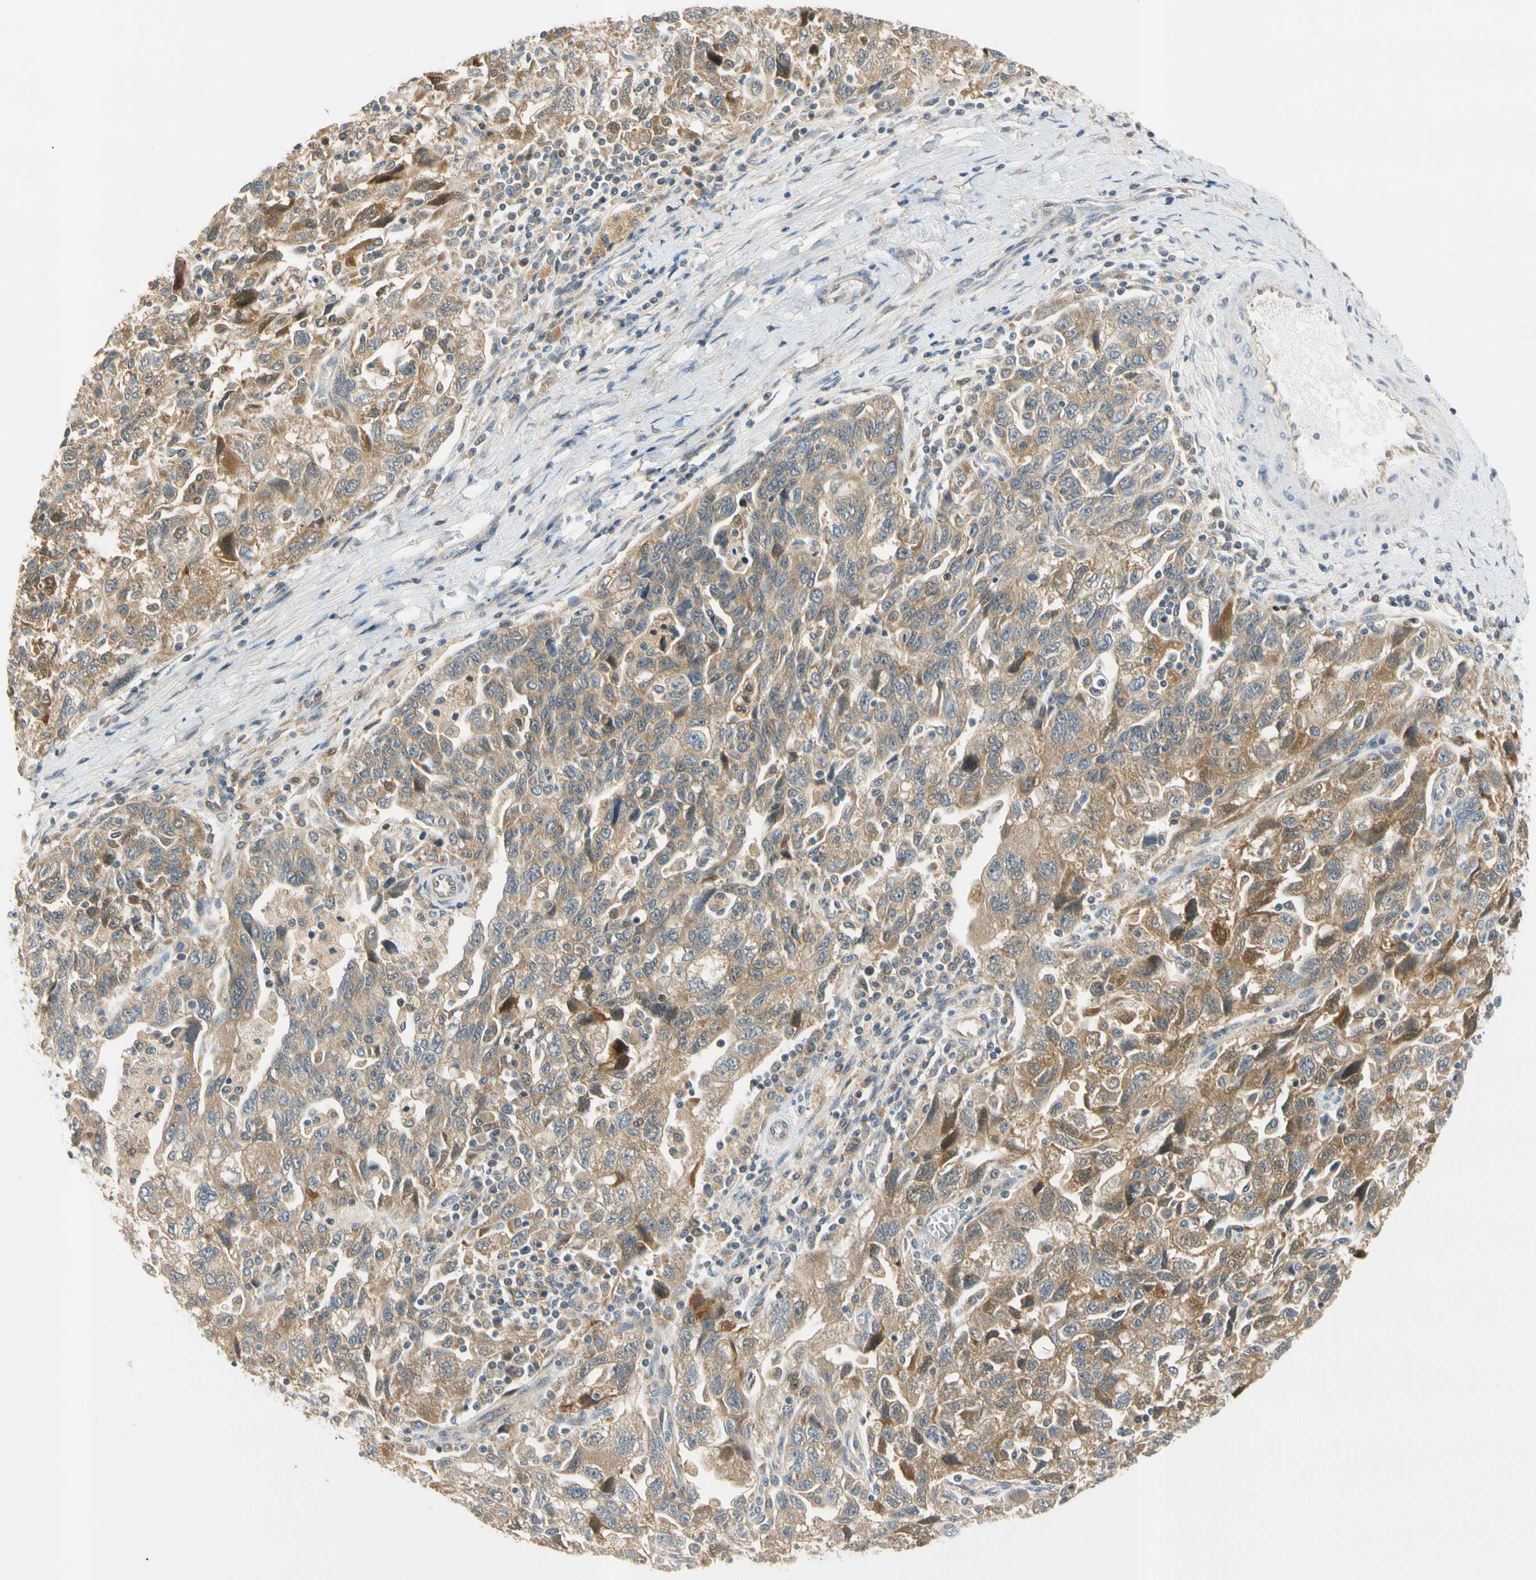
{"staining": {"intensity": "moderate", "quantity": ">75%", "location": "cytoplasmic/membranous"}, "tissue": "ovarian cancer", "cell_type": "Tumor cells", "image_type": "cancer", "snomed": [{"axis": "morphology", "description": "Carcinoma, NOS"}, {"axis": "morphology", "description": "Cystadenocarcinoma, serous, NOS"}, {"axis": "topography", "description": "Ovary"}], "caption": "IHC of human serous cystadenocarcinoma (ovarian) exhibits medium levels of moderate cytoplasmic/membranous positivity in about >75% of tumor cells.", "gene": "GATD1", "patient": {"sex": "female", "age": 69}}